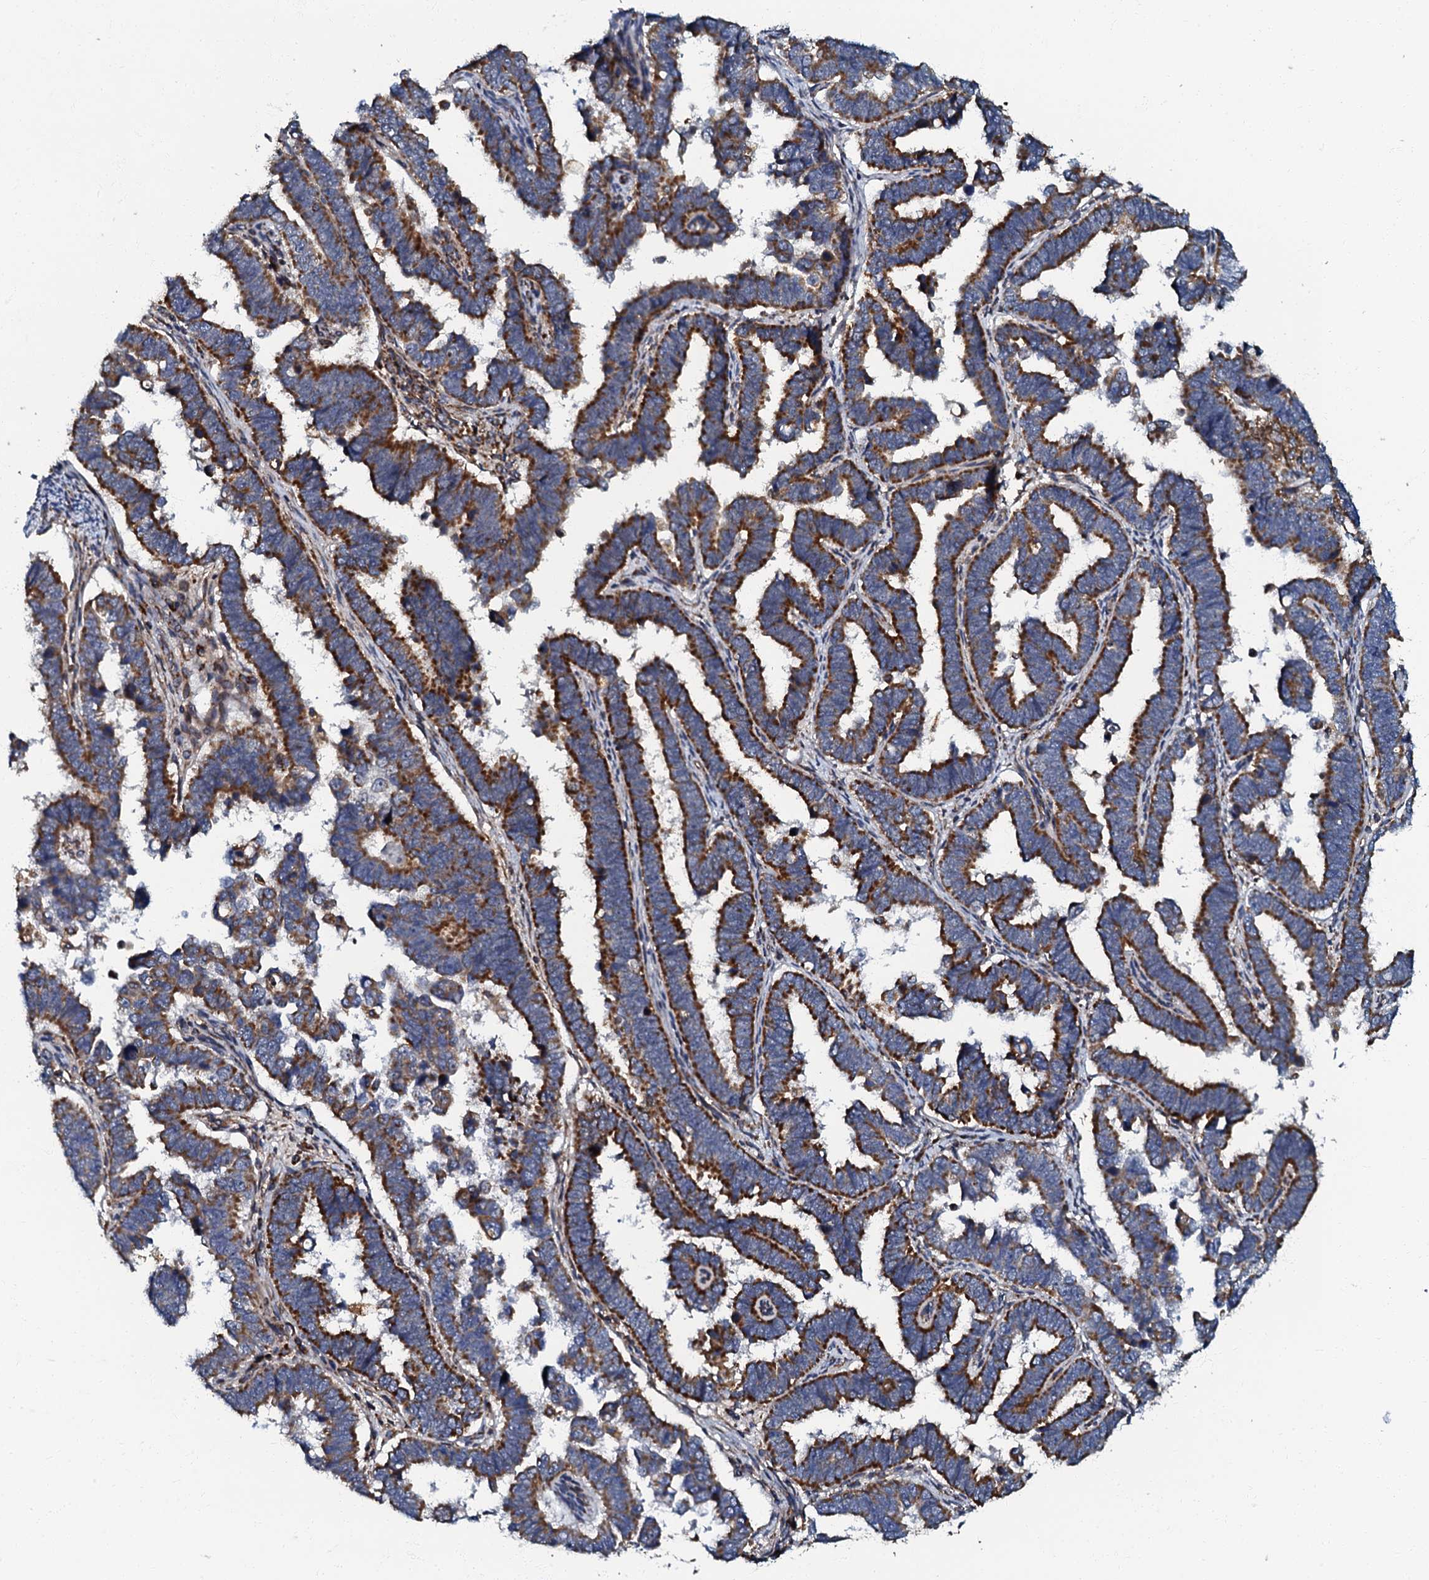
{"staining": {"intensity": "strong", "quantity": ">75%", "location": "cytoplasmic/membranous"}, "tissue": "endometrial cancer", "cell_type": "Tumor cells", "image_type": "cancer", "snomed": [{"axis": "morphology", "description": "Adenocarcinoma, NOS"}, {"axis": "topography", "description": "Endometrium"}], "caption": "Endometrial adenocarcinoma stained with a brown dye demonstrates strong cytoplasmic/membranous positive positivity in about >75% of tumor cells.", "gene": "NDUFA12", "patient": {"sex": "female", "age": 75}}